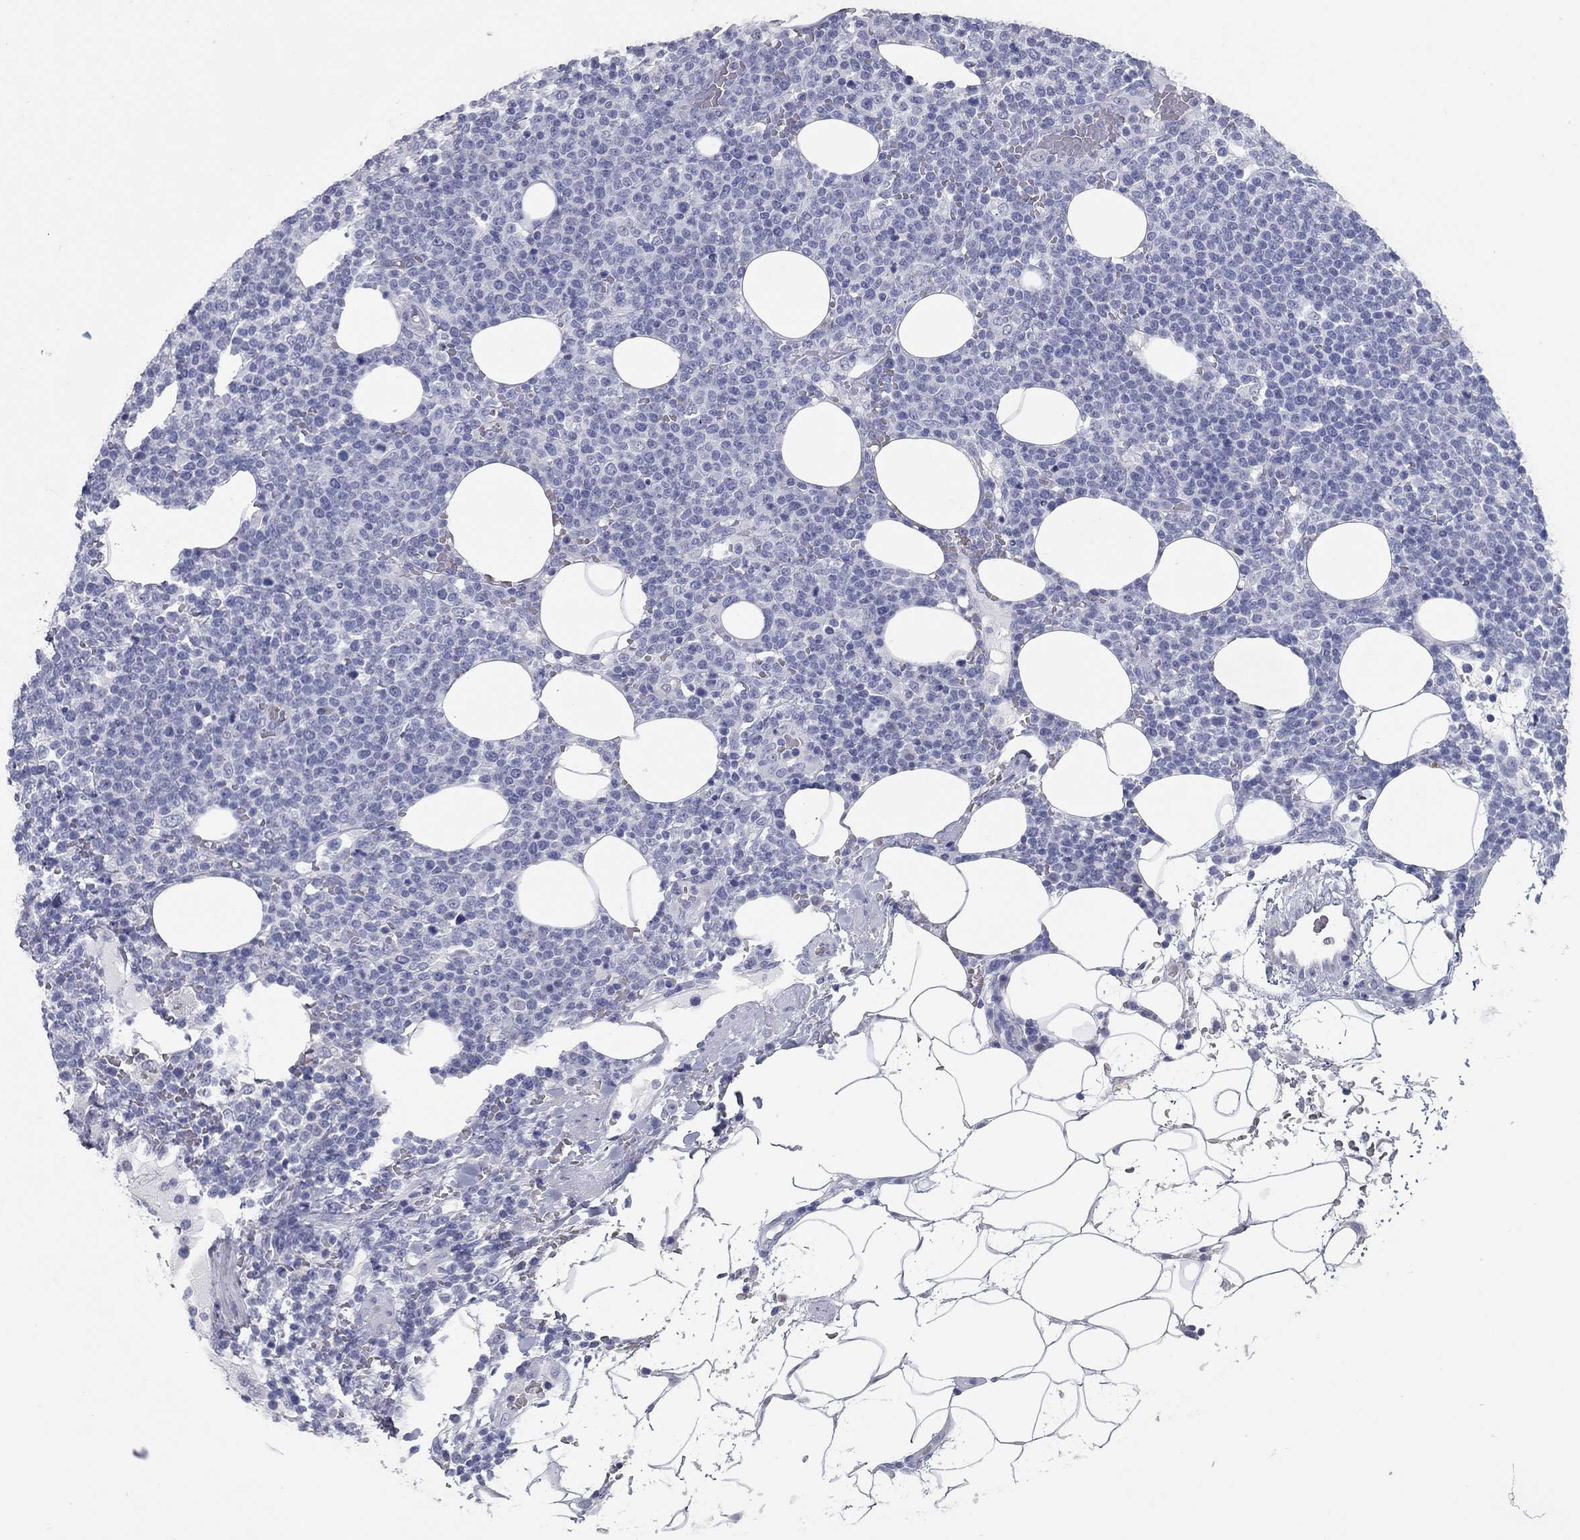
{"staining": {"intensity": "negative", "quantity": "none", "location": "none"}, "tissue": "lymphoma", "cell_type": "Tumor cells", "image_type": "cancer", "snomed": [{"axis": "morphology", "description": "Malignant lymphoma, non-Hodgkin's type, High grade"}, {"axis": "topography", "description": "Lymph node"}], "caption": "The photomicrograph exhibits no significant staining in tumor cells of lymphoma.", "gene": "TAC1", "patient": {"sex": "male", "age": 61}}